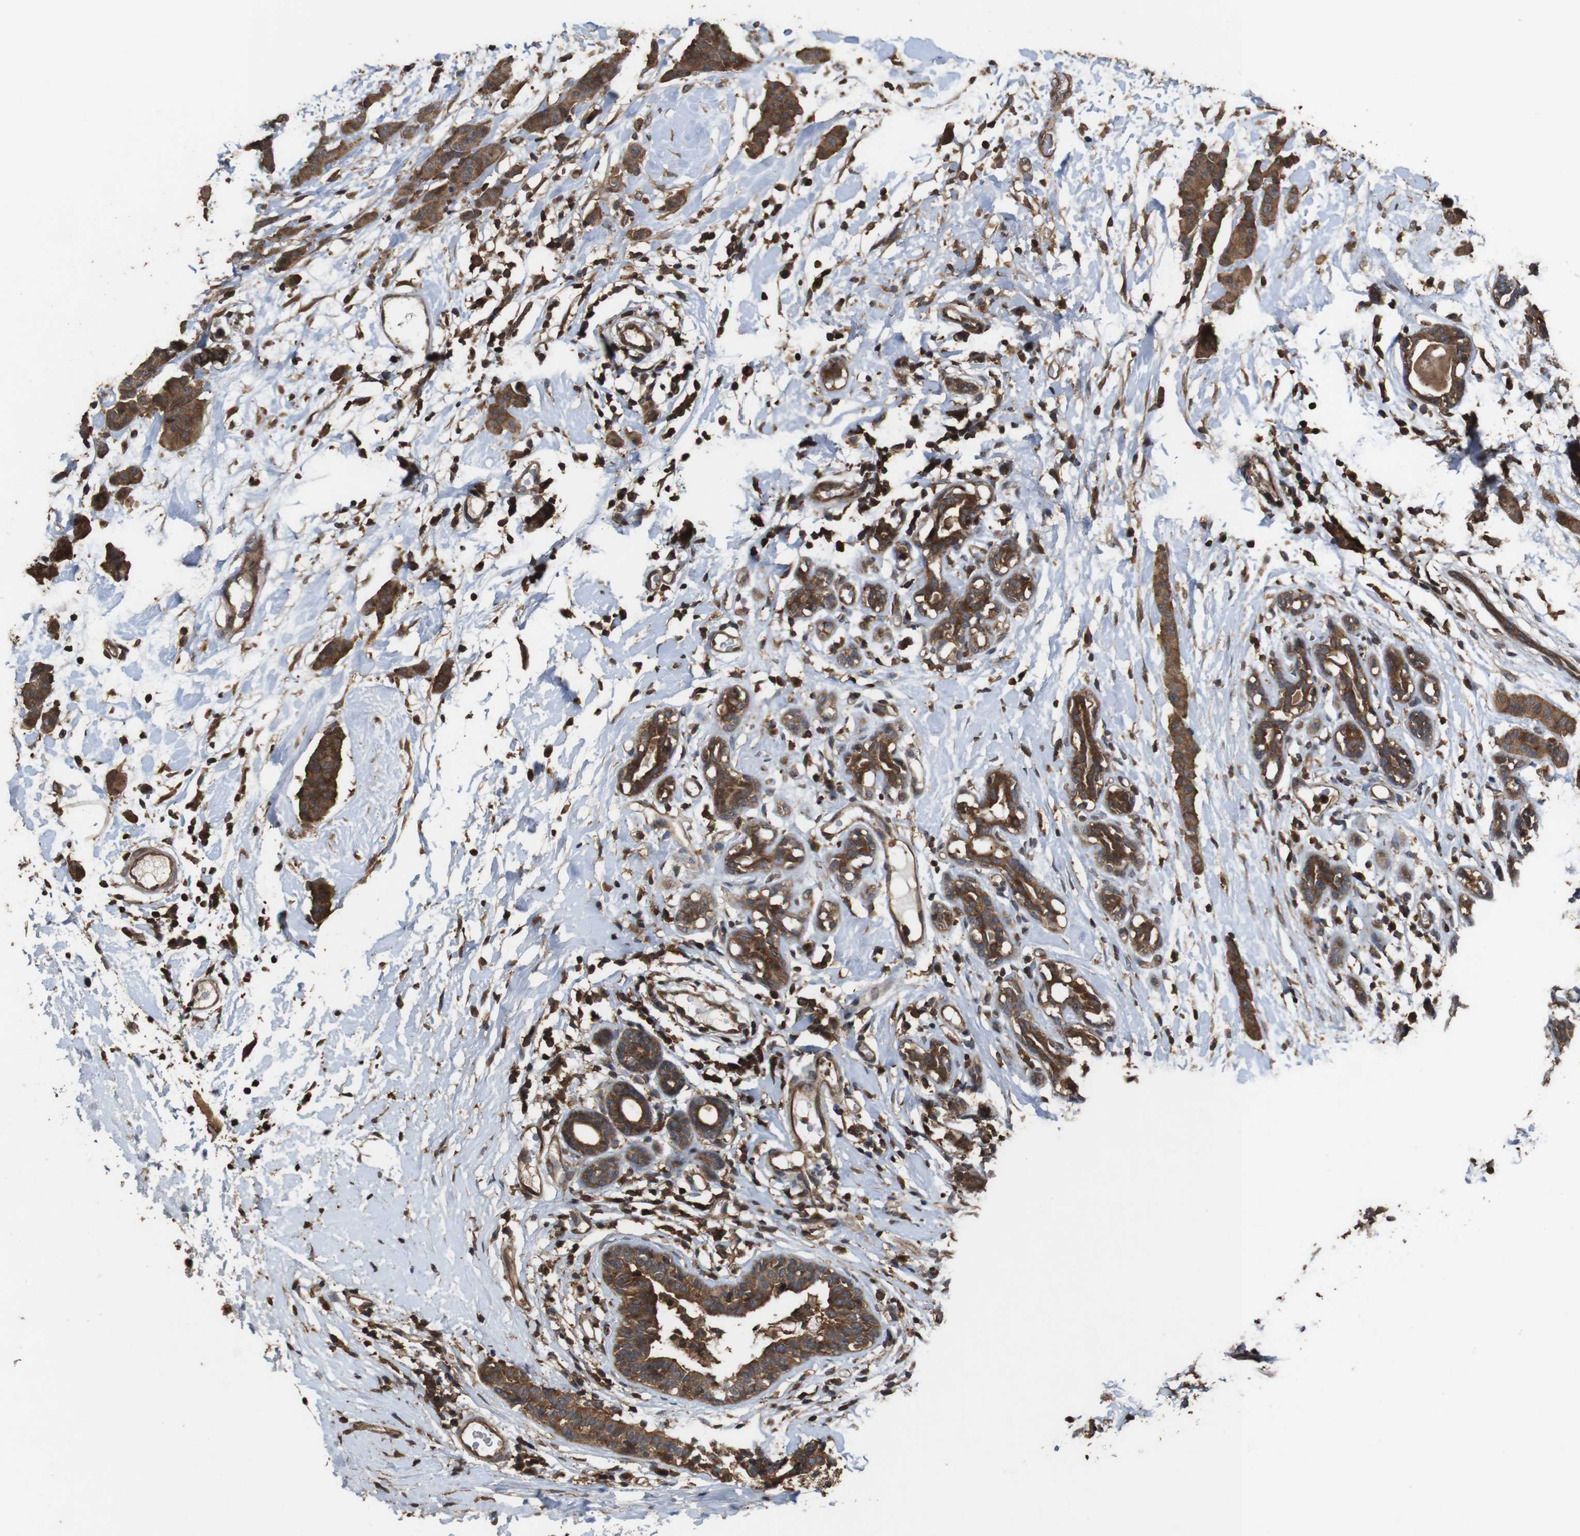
{"staining": {"intensity": "strong", "quantity": ">75%", "location": "cytoplasmic/membranous"}, "tissue": "breast cancer", "cell_type": "Tumor cells", "image_type": "cancer", "snomed": [{"axis": "morphology", "description": "Normal tissue, NOS"}, {"axis": "morphology", "description": "Duct carcinoma"}, {"axis": "topography", "description": "Breast"}], "caption": "Immunohistochemical staining of breast cancer (intraductal carcinoma) reveals high levels of strong cytoplasmic/membranous protein expression in approximately >75% of tumor cells. The staining was performed using DAB (3,3'-diaminobenzidine), with brown indicating positive protein expression. Nuclei are stained blue with hematoxylin.", "gene": "BAG4", "patient": {"sex": "female", "age": 40}}